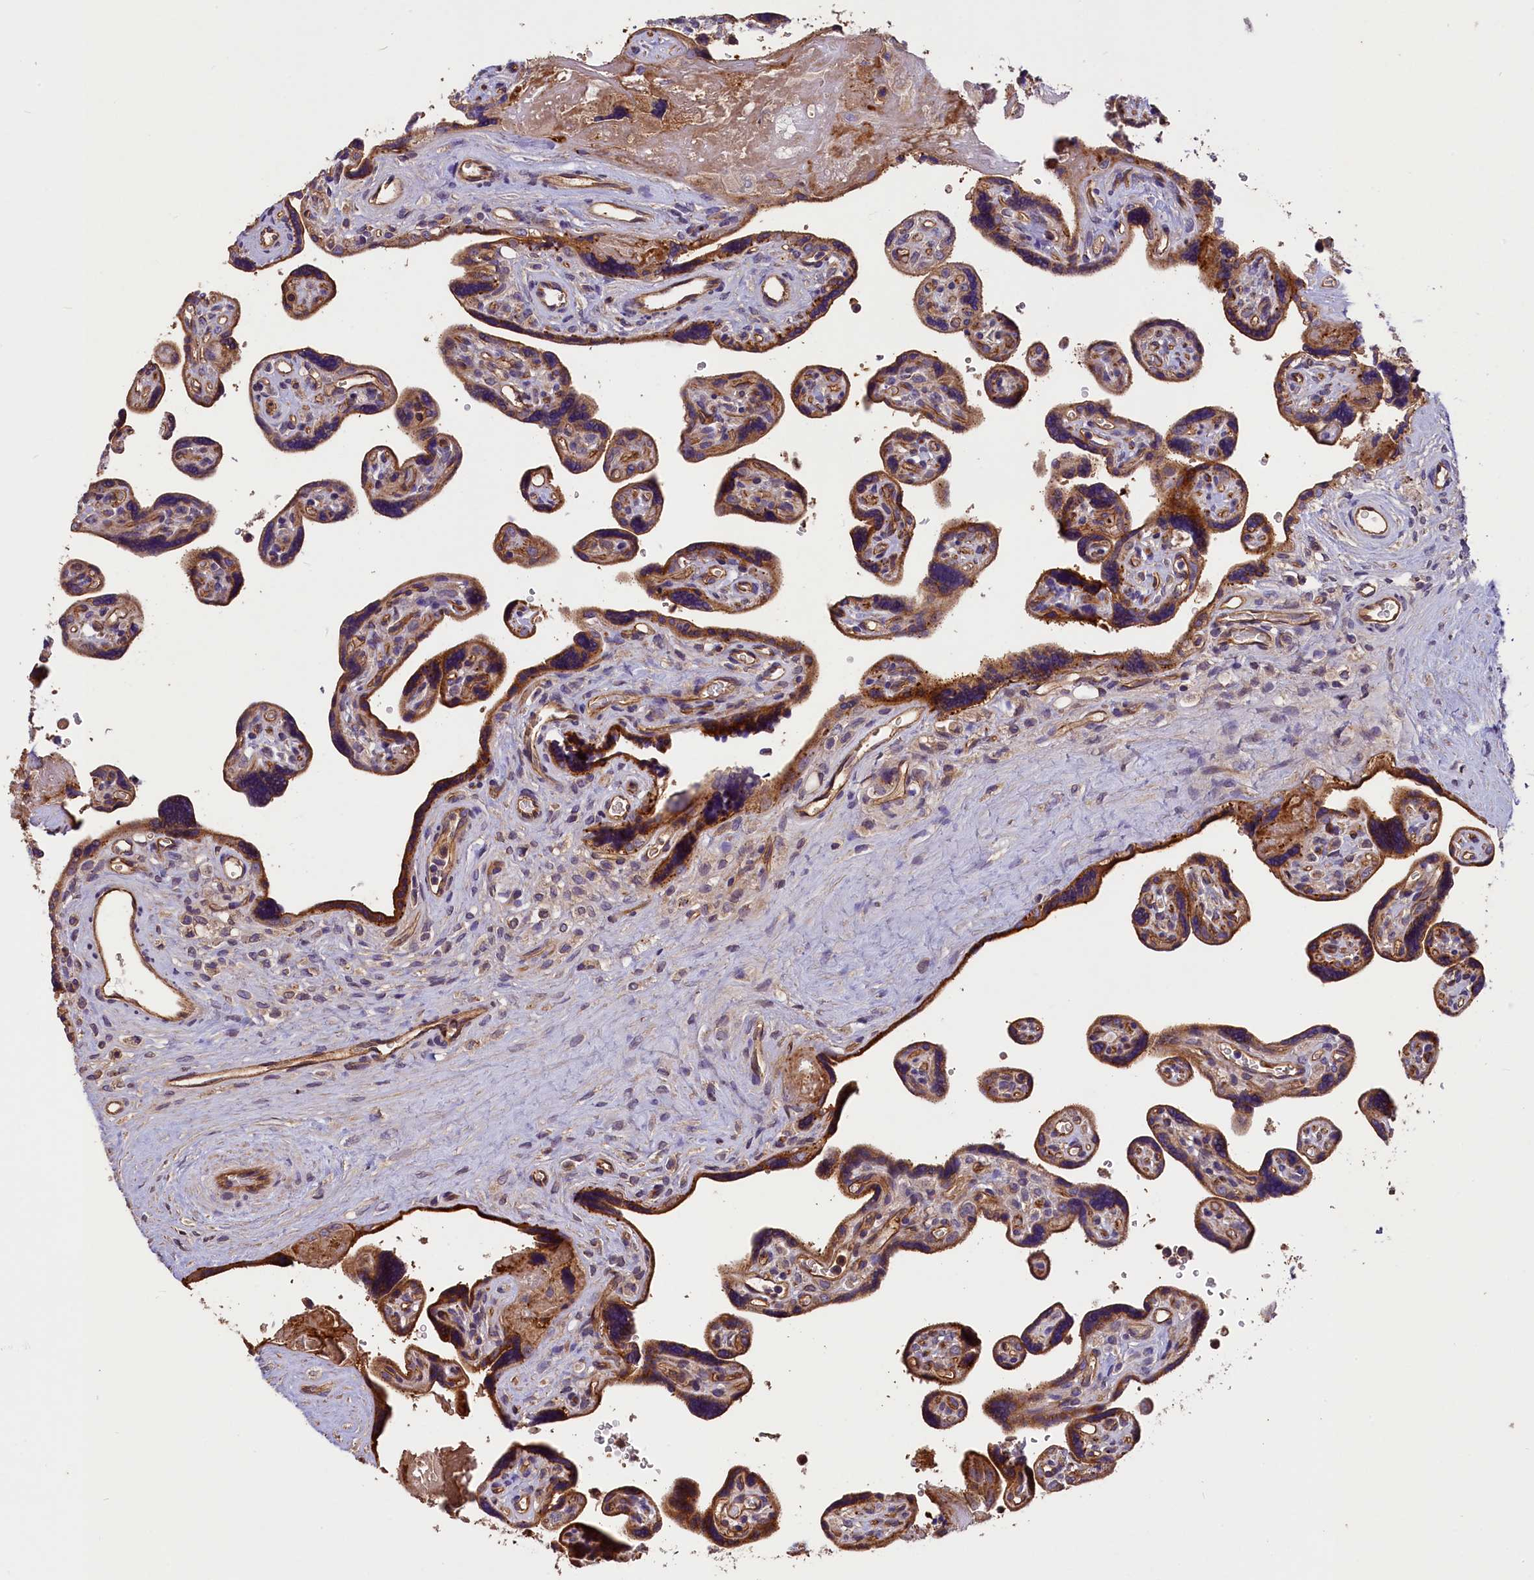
{"staining": {"intensity": "moderate", "quantity": "25%-75%", "location": "cytoplasmic/membranous"}, "tissue": "placenta", "cell_type": "Trophoblastic cells", "image_type": "normal", "snomed": [{"axis": "morphology", "description": "Normal tissue, NOS"}, {"axis": "topography", "description": "Placenta"}], "caption": "Moderate cytoplasmic/membranous positivity for a protein is appreciated in approximately 25%-75% of trophoblastic cells of normal placenta using immunohistochemistry (IHC).", "gene": "ERMARD", "patient": {"sex": "female", "age": 39}}